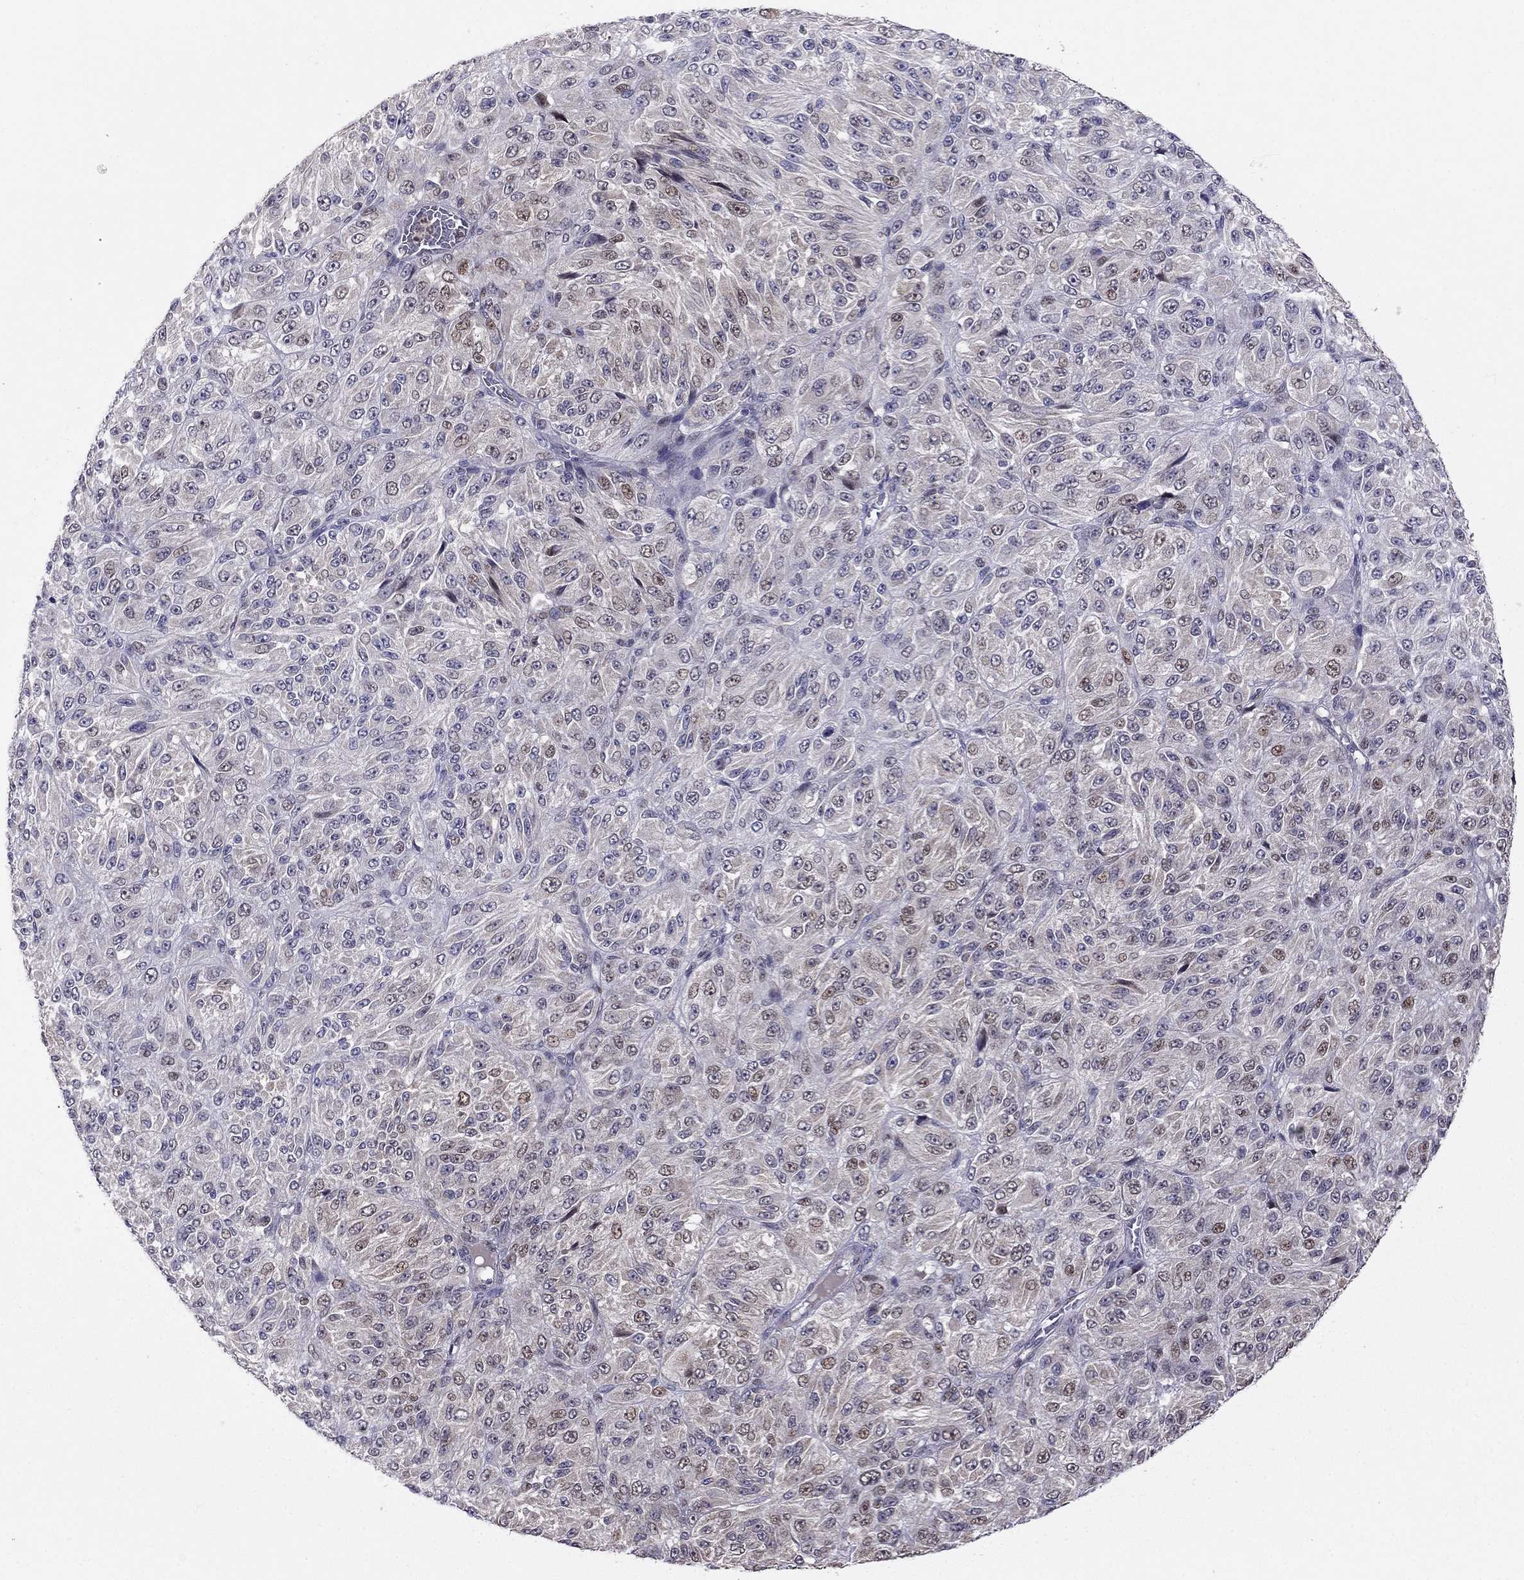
{"staining": {"intensity": "negative", "quantity": "none", "location": "none"}, "tissue": "melanoma", "cell_type": "Tumor cells", "image_type": "cancer", "snomed": [{"axis": "morphology", "description": "Malignant melanoma, Metastatic site"}, {"axis": "topography", "description": "Brain"}], "caption": "Malignant melanoma (metastatic site) was stained to show a protein in brown. There is no significant expression in tumor cells.", "gene": "LRRC39", "patient": {"sex": "female", "age": 56}}